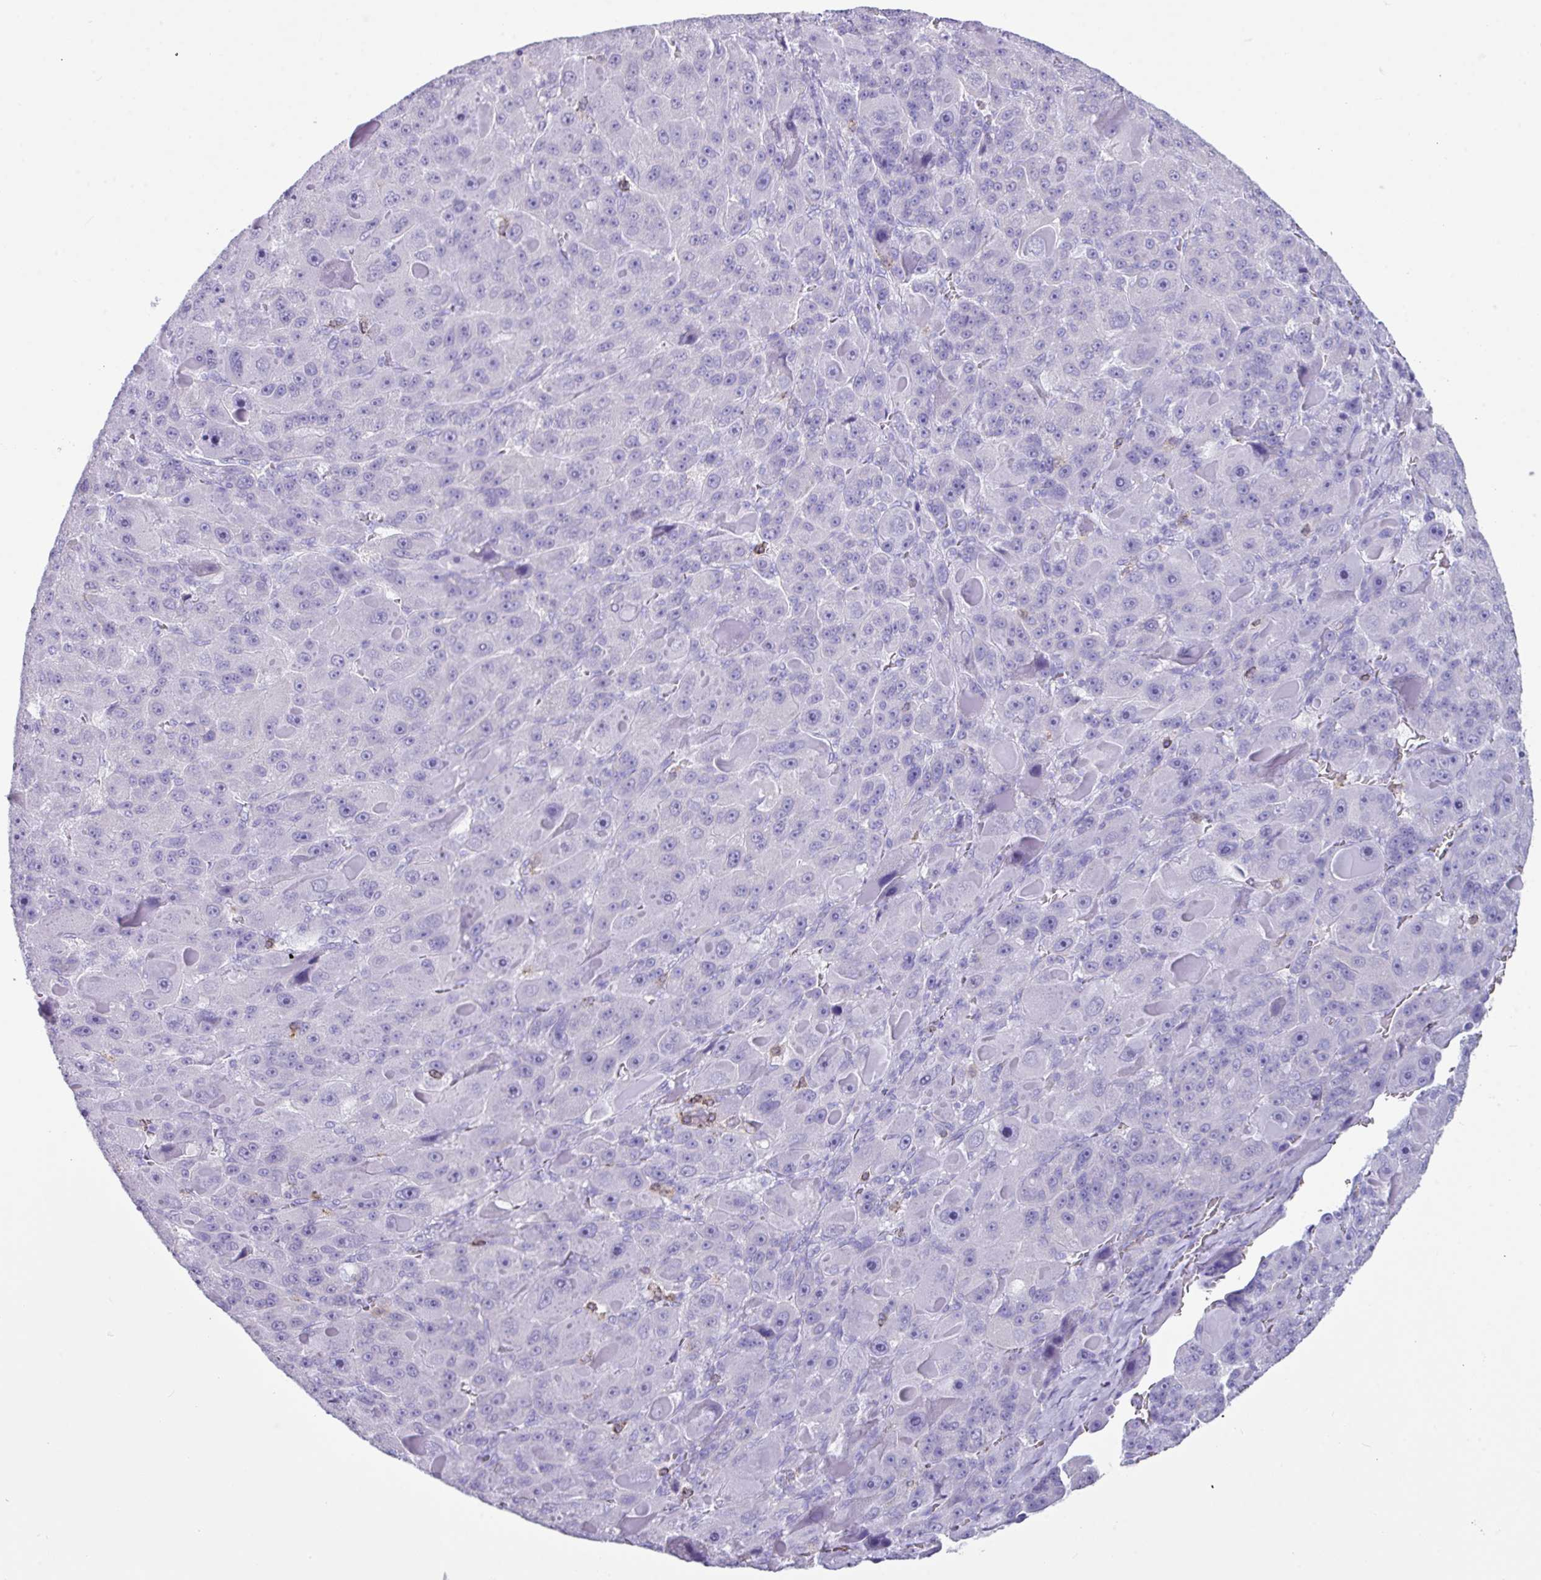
{"staining": {"intensity": "negative", "quantity": "none", "location": "none"}, "tissue": "liver cancer", "cell_type": "Tumor cells", "image_type": "cancer", "snomed": [{"axis": "morphology", "description": "Carcinoma, Hepatocellular, NOS"}, {"axis": "topography", "description": "Liver"}], "caption": "Immunohistochemistry image of human liver cancer (hepatocellular carcinoma) stained for a protein (brown), which shows no expression in tumor cells. Nuclei are stained in blue.", "gene": "ZNF524", "patient": {"sex": "male", "age": 76}}